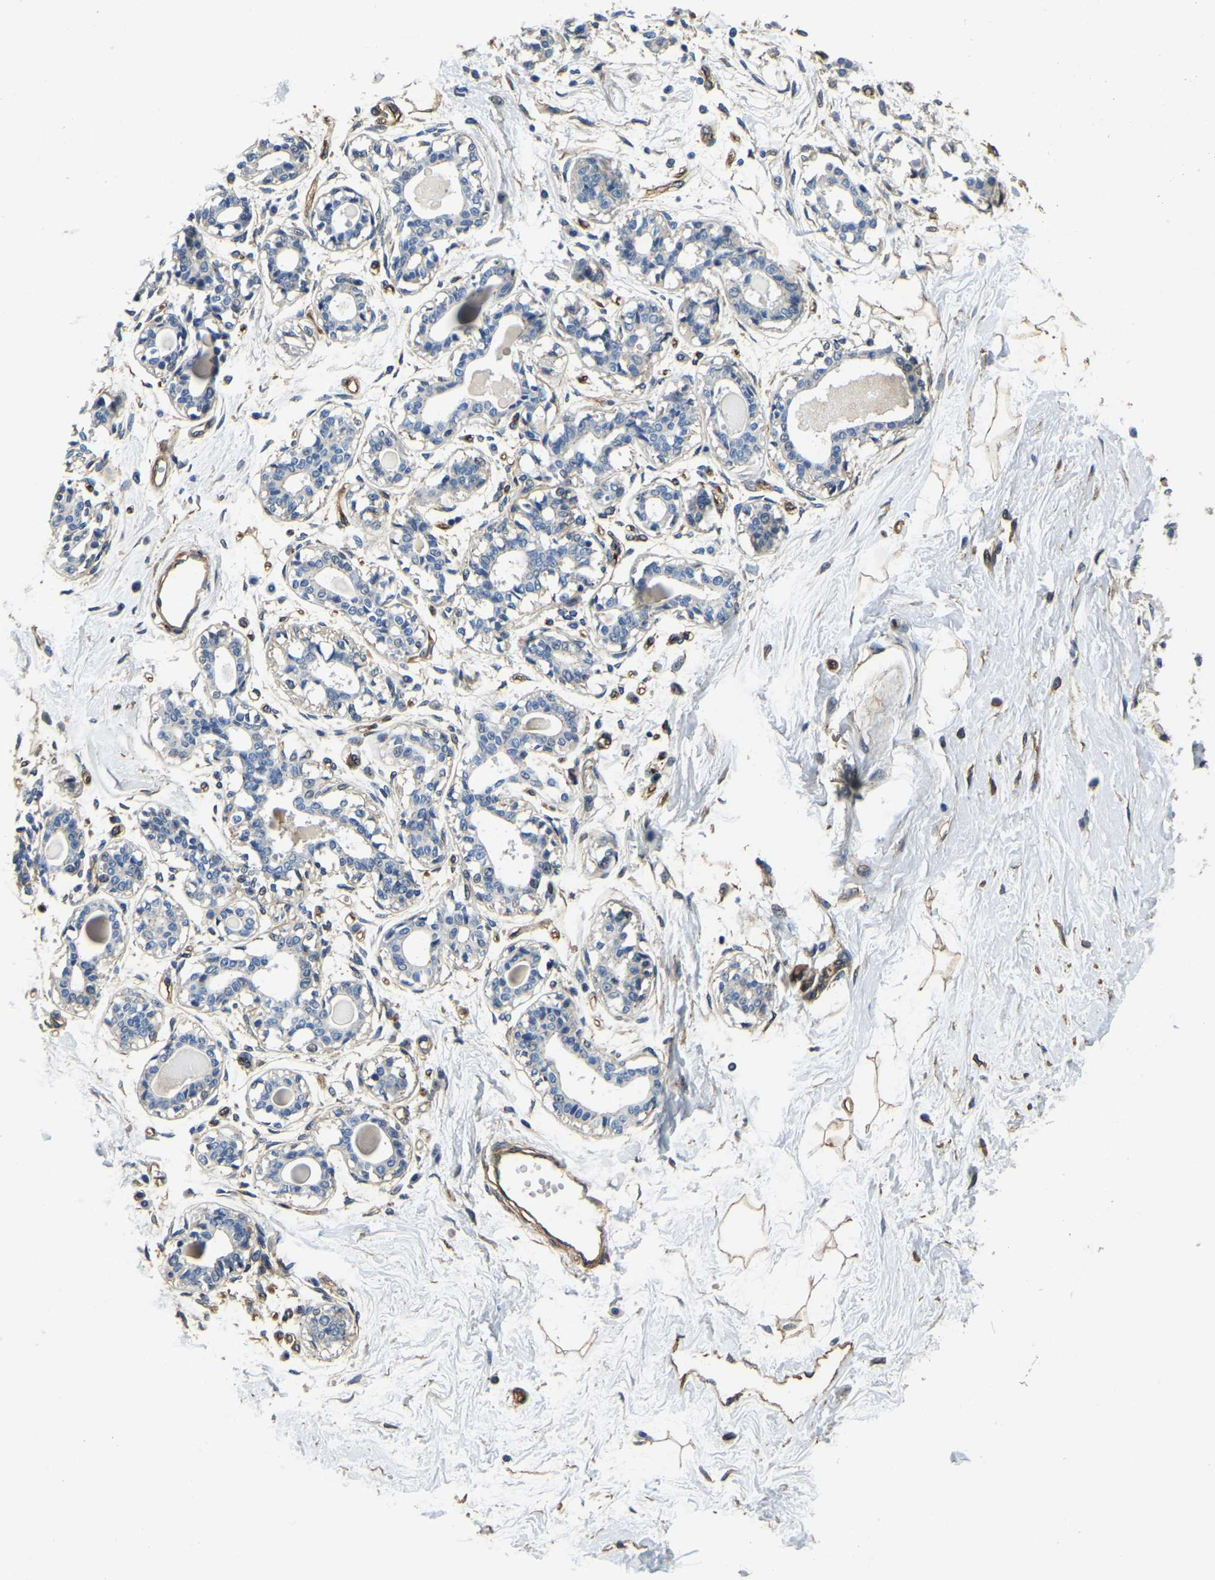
{"staining": {"intensity": "weak", "quantity": ">75%", "location": "cytoplasmic/membranous"}, "tissue": "breast", "cell_type": "Adipocytes", "image_type": "normal", "snomed": [{"axis": "morphology", "description": "Normal tissue, NOS"}, {"axis": "topography", "description": "Breast"}], "caption": "Protein staining shows weak cytoplasmic/membranous positivity in about >75% of adipocytes in normal breast. (brown staining indicates protein expression, while blue staining denotes nuclei).", "gene": "RNF39", "patient": {"sex": "female", "age": 45}}